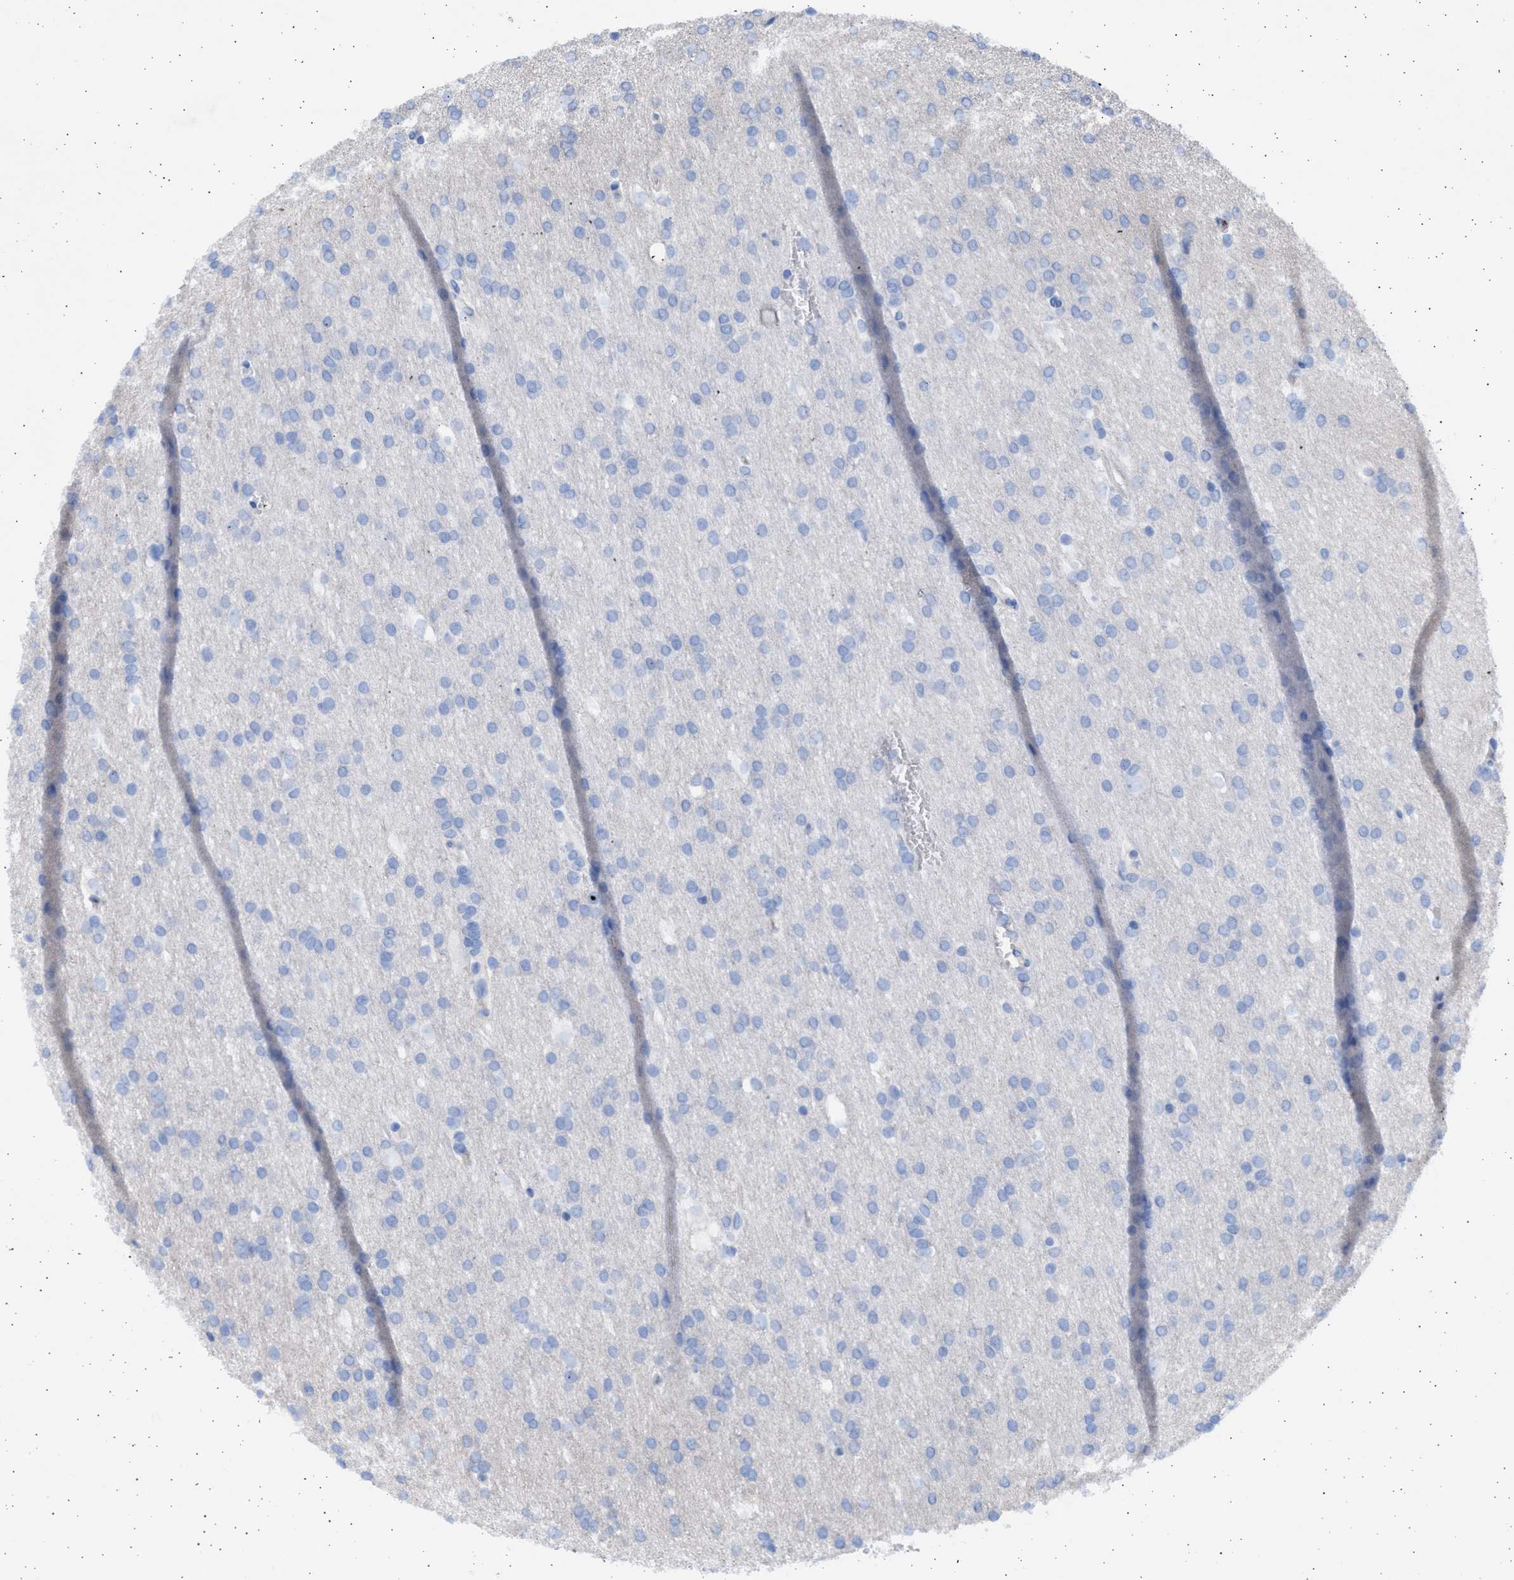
{"staining": {"intensity": "negative", "quantity": "none", "location": "none"}, "tissue": "glioma", "cell_type": "Tumor cells", "image_type": "cancer", "snomed": [{"axis": "morphology", "description": "Glioma, malignant, Low grade"}, {"axis": "topography", "description": "Brain"}], "caption": "Image shows no protein staining in tumor cells of glioma tissue. (DAB IHC, high magnification).", "gene": "NBR1", "patient": {"sex": "female", "age": 37}}